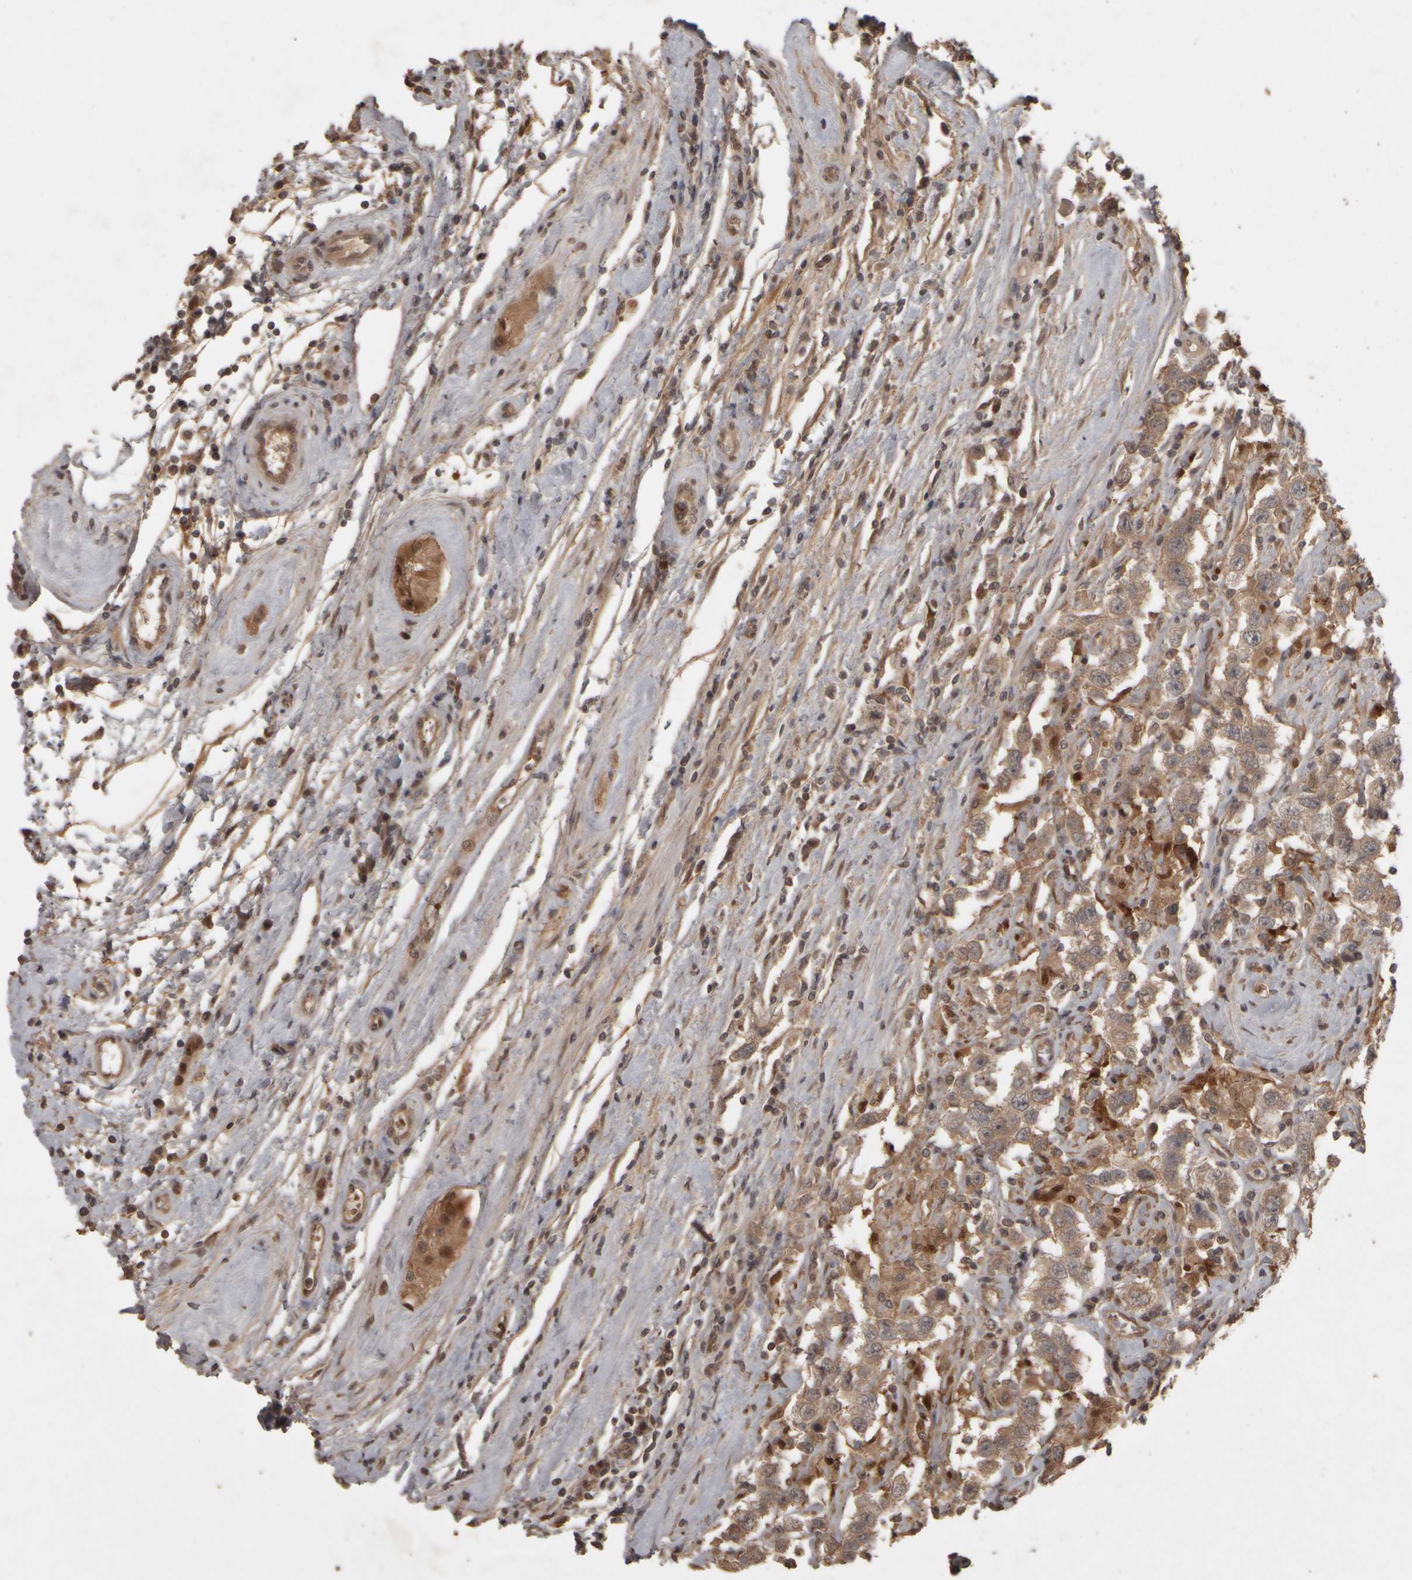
{"staining": {"intensity": "moderate", "quantity": ">75%", "location": "cytoplasmic/membranous"}, "tissue": "testis cancer", "cell_type": "Tumor cells", "image_type": "cancer", "snomed": [{"axis": "morphology", "description": "Seminoma, NOS"}, {"axis": "topography", "description": "Testis"}], "caption": "Immunohistochemical staining of testis cancer (seminoma) exhibits moderate cytoplasmic/membranous protein positivity in approximately >75% of tumor cells. The staining was performed using DAB, with brown indicating positive protein expression. Nuclei are stained blue with hematoxylin.", "gene": "ACO1", "patient": {"sex": "male", "age": 41}}